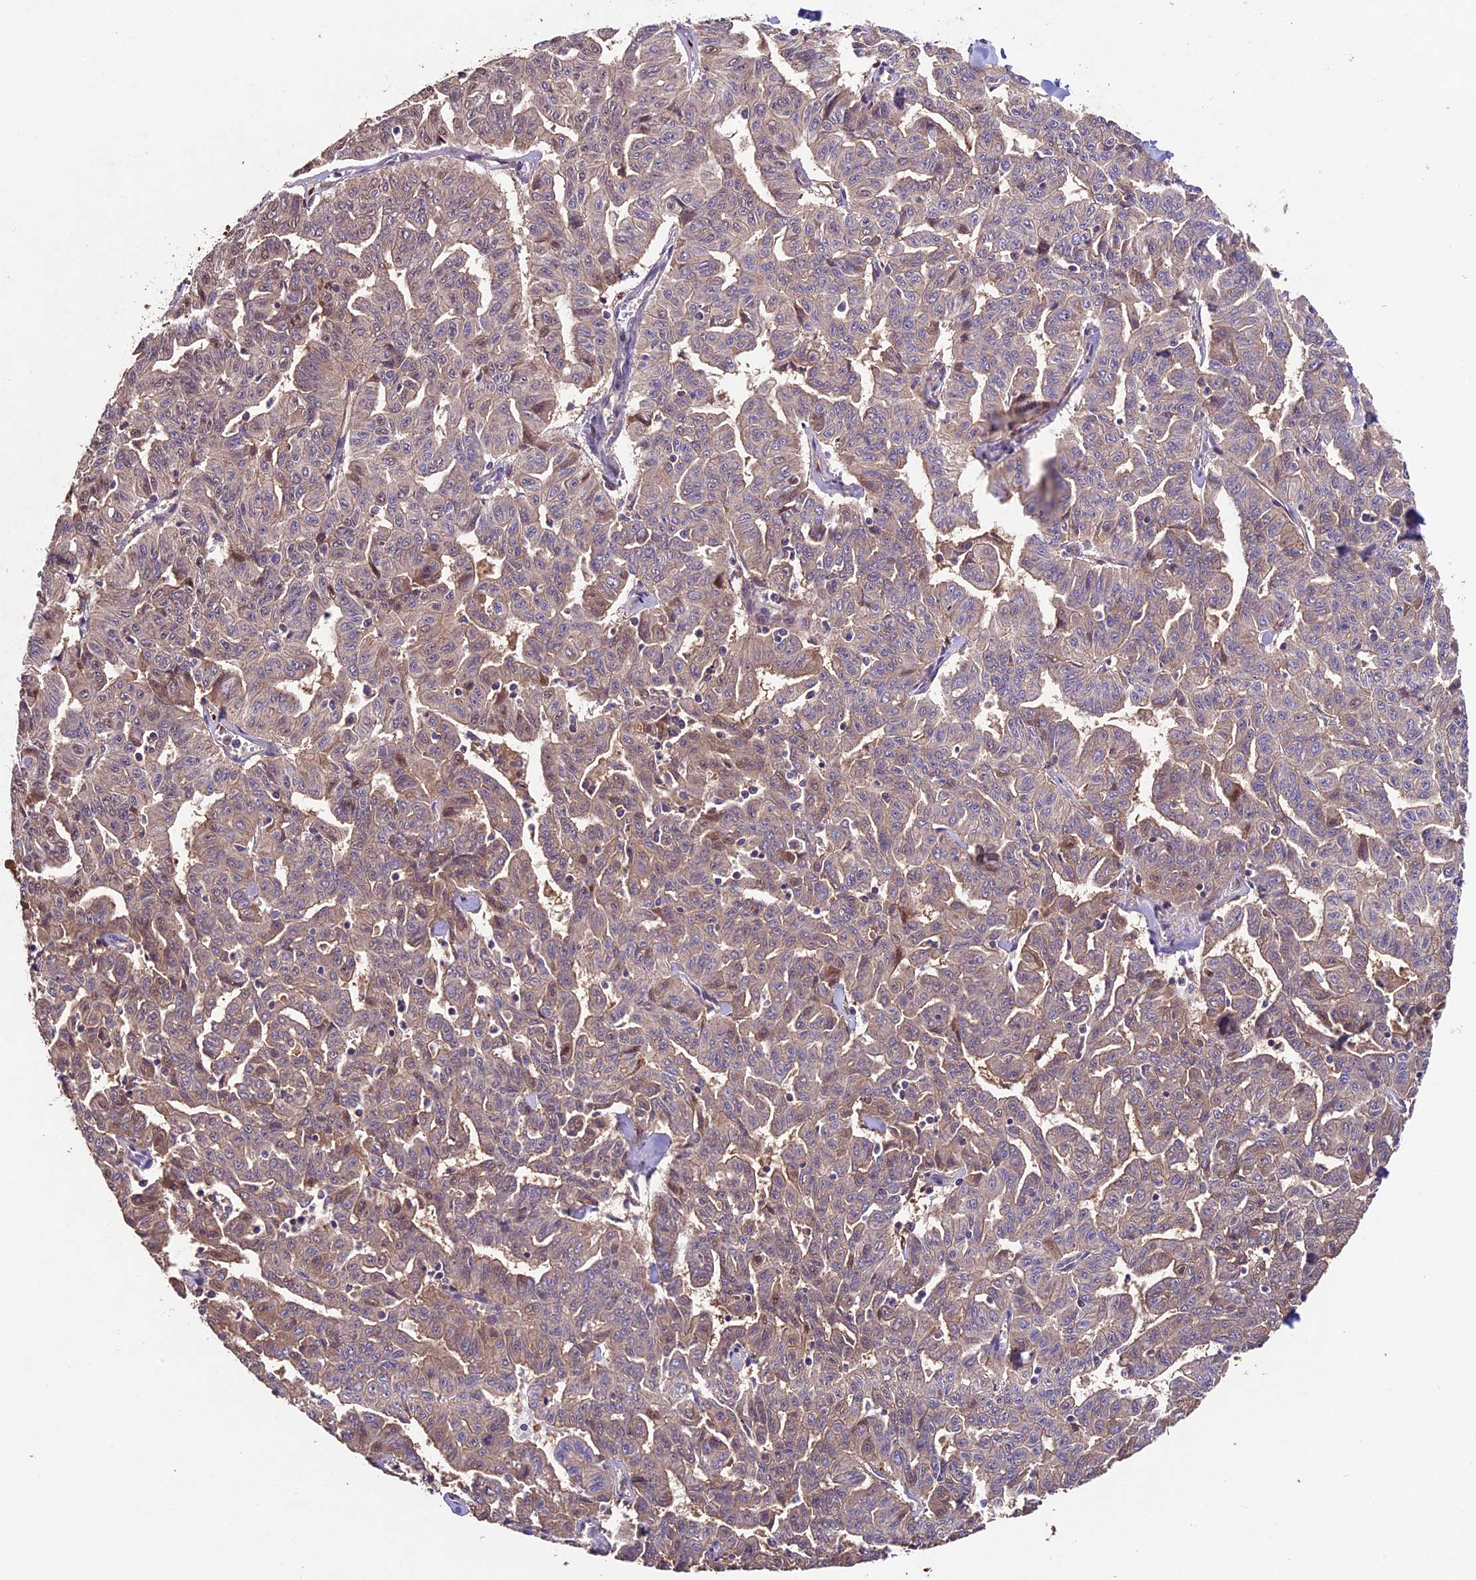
{"staining": {"intensity": "weak", "quantity": "25%-75%", "location": "cytoplasmic/membranous,nuclear"}, "tissue": "liver cancer", "cell_type": "Tumor cells", "image_type": "cancer", "snomed": [{"axis": "morphology", "description": "Cholangiocarcinoma"}, {"axis": "topography", "description": "Liver"}], "caption": "Protein staining displays weak cytoplasmic/membranous and nuclear staining in approximately 25%-75% of tumor cells in liver cancer.", "gene": "SBNO2", "patient": {"sex": "female", "age": 77}}